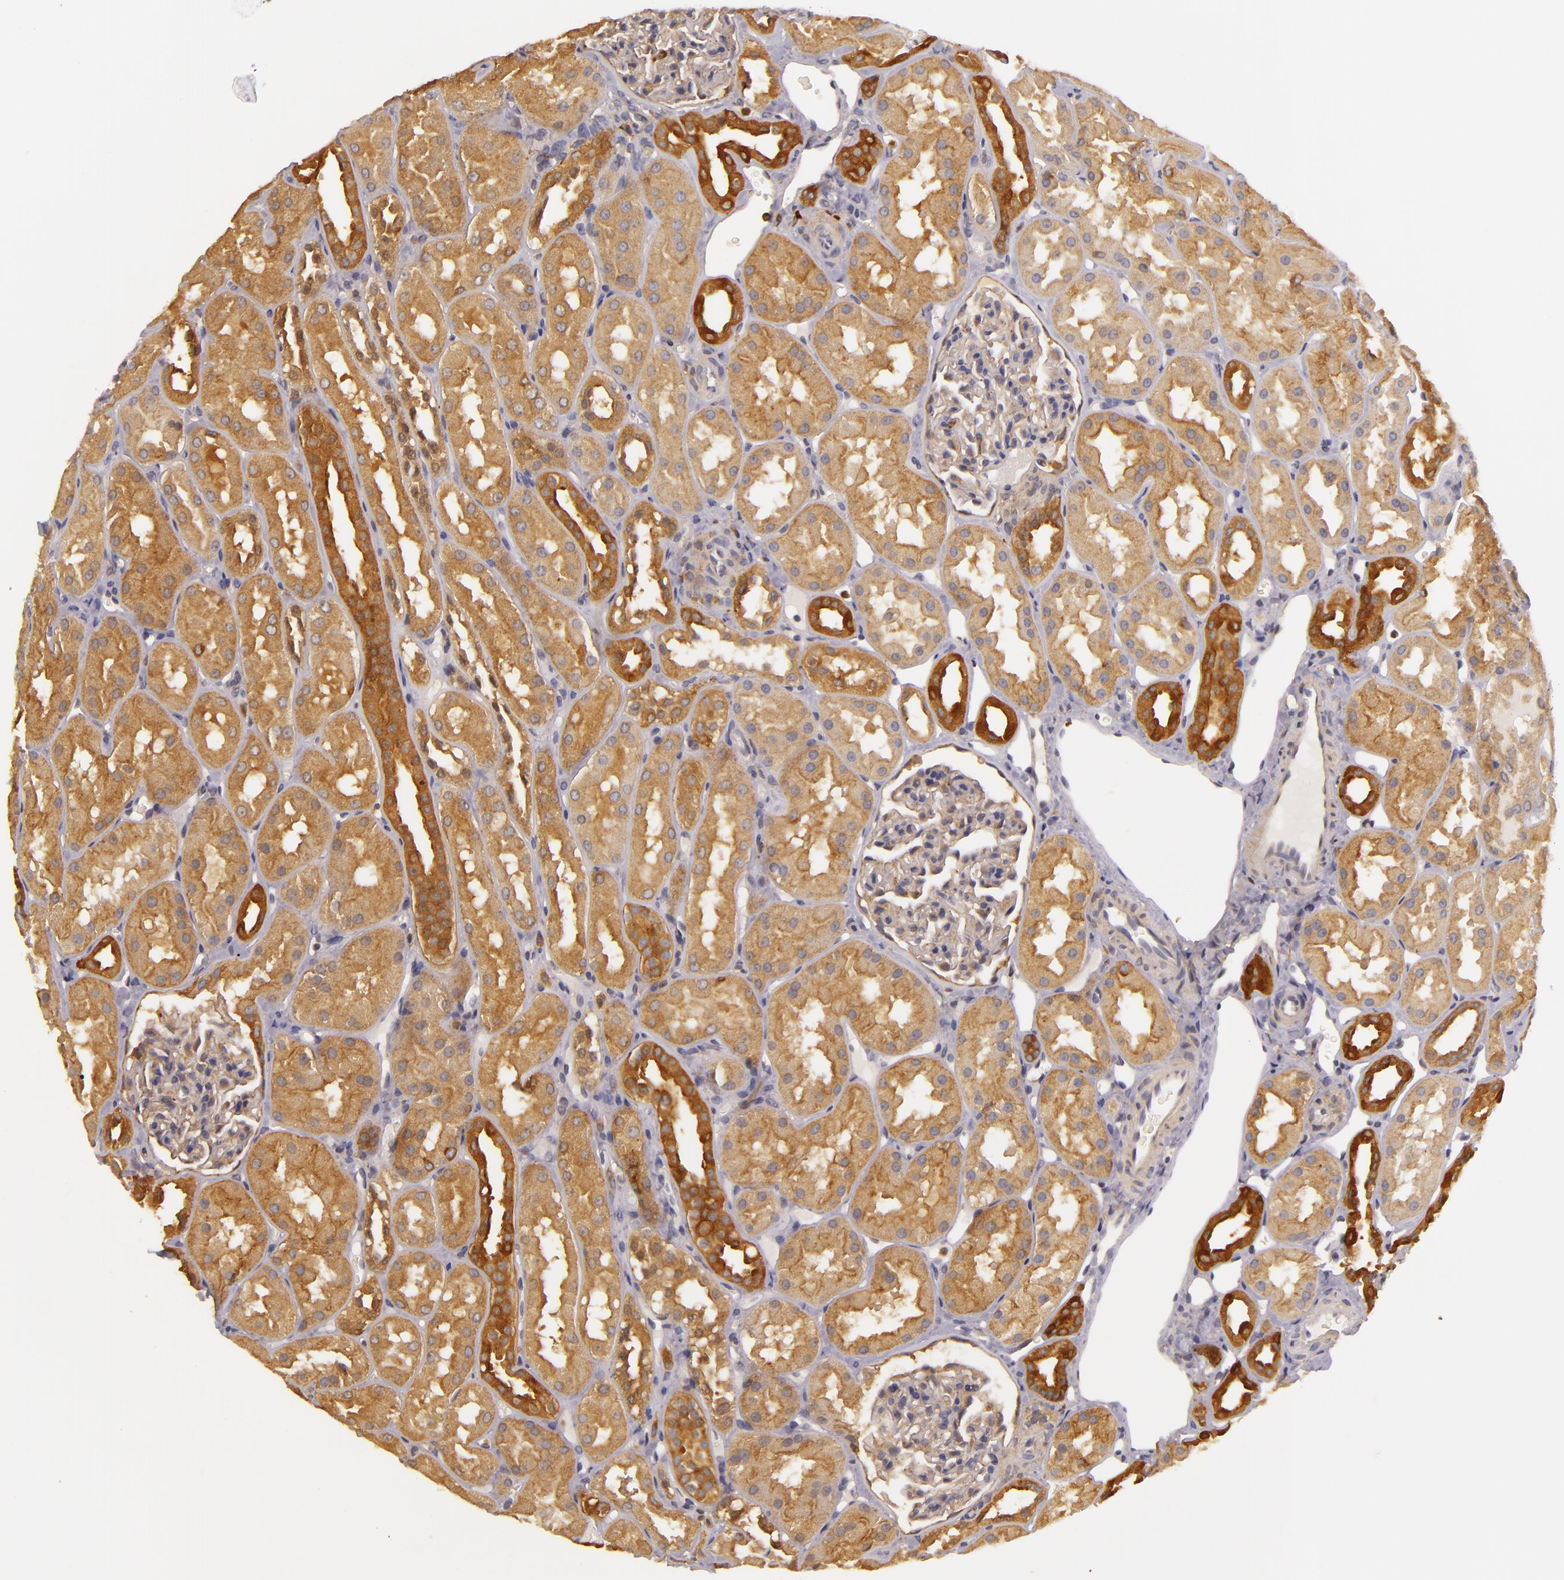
{"staining": {"intensity": "weak", "quantity": "25%-75%", "location": "cytoplasmic/membranous"}, "tissue": "kidney", "cell_type": "Cells in glomeruli", "image_type": "normal", "snomed": [{"axis": "morphology", "description": "Normal tissue, NOS"}, {"axis": "topography", "description": "Kidney"}], "caption": "Immunohistochemical staining of normal human kidney shows low levels of weak cytoplasmic/membranous expression in approximately 25%-75% of cells in glomeruli.", "gene": "TOM1", "patient": {"sex": "male", "age": 16}}